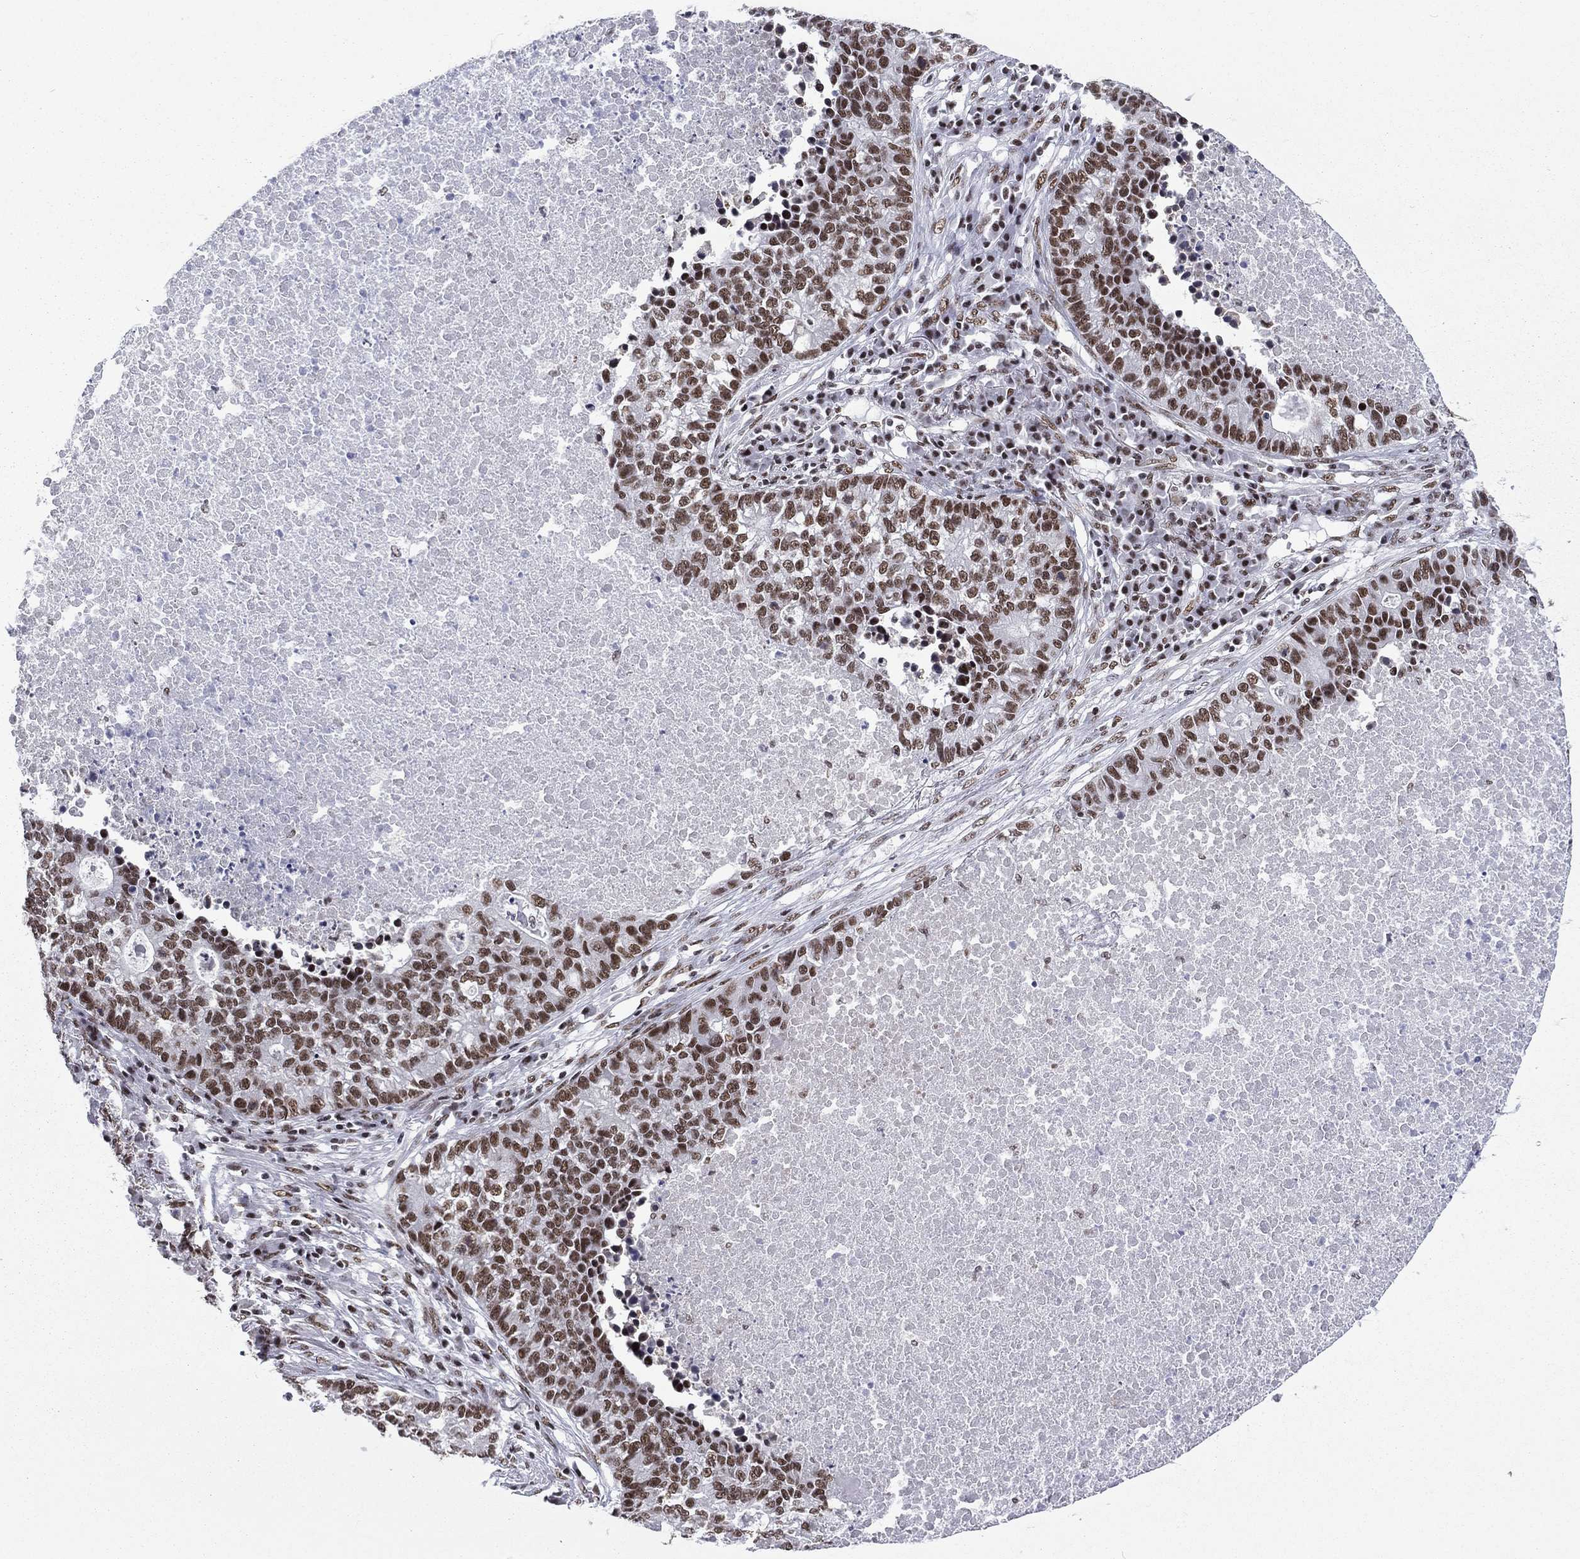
{"staining": {"intensity": "moderate", "quantity": ">75%", "location": "nuclear"}, "tissue": "lung cancer", "cell_type": "Tumor cells", "image_type": "cancer", "snomed": [{"axis": "morphology", "description": "Adenocarcinoma, NOS"}, {"axis": "topography", "description": "Lung"}], "caption": "Protein staining of lung cancer tissue exhibits moderate nuclear expression in approximately >75% of tumor cells.", "gene": "ETV5", "patient": {"sex": "male", "age": 57}}